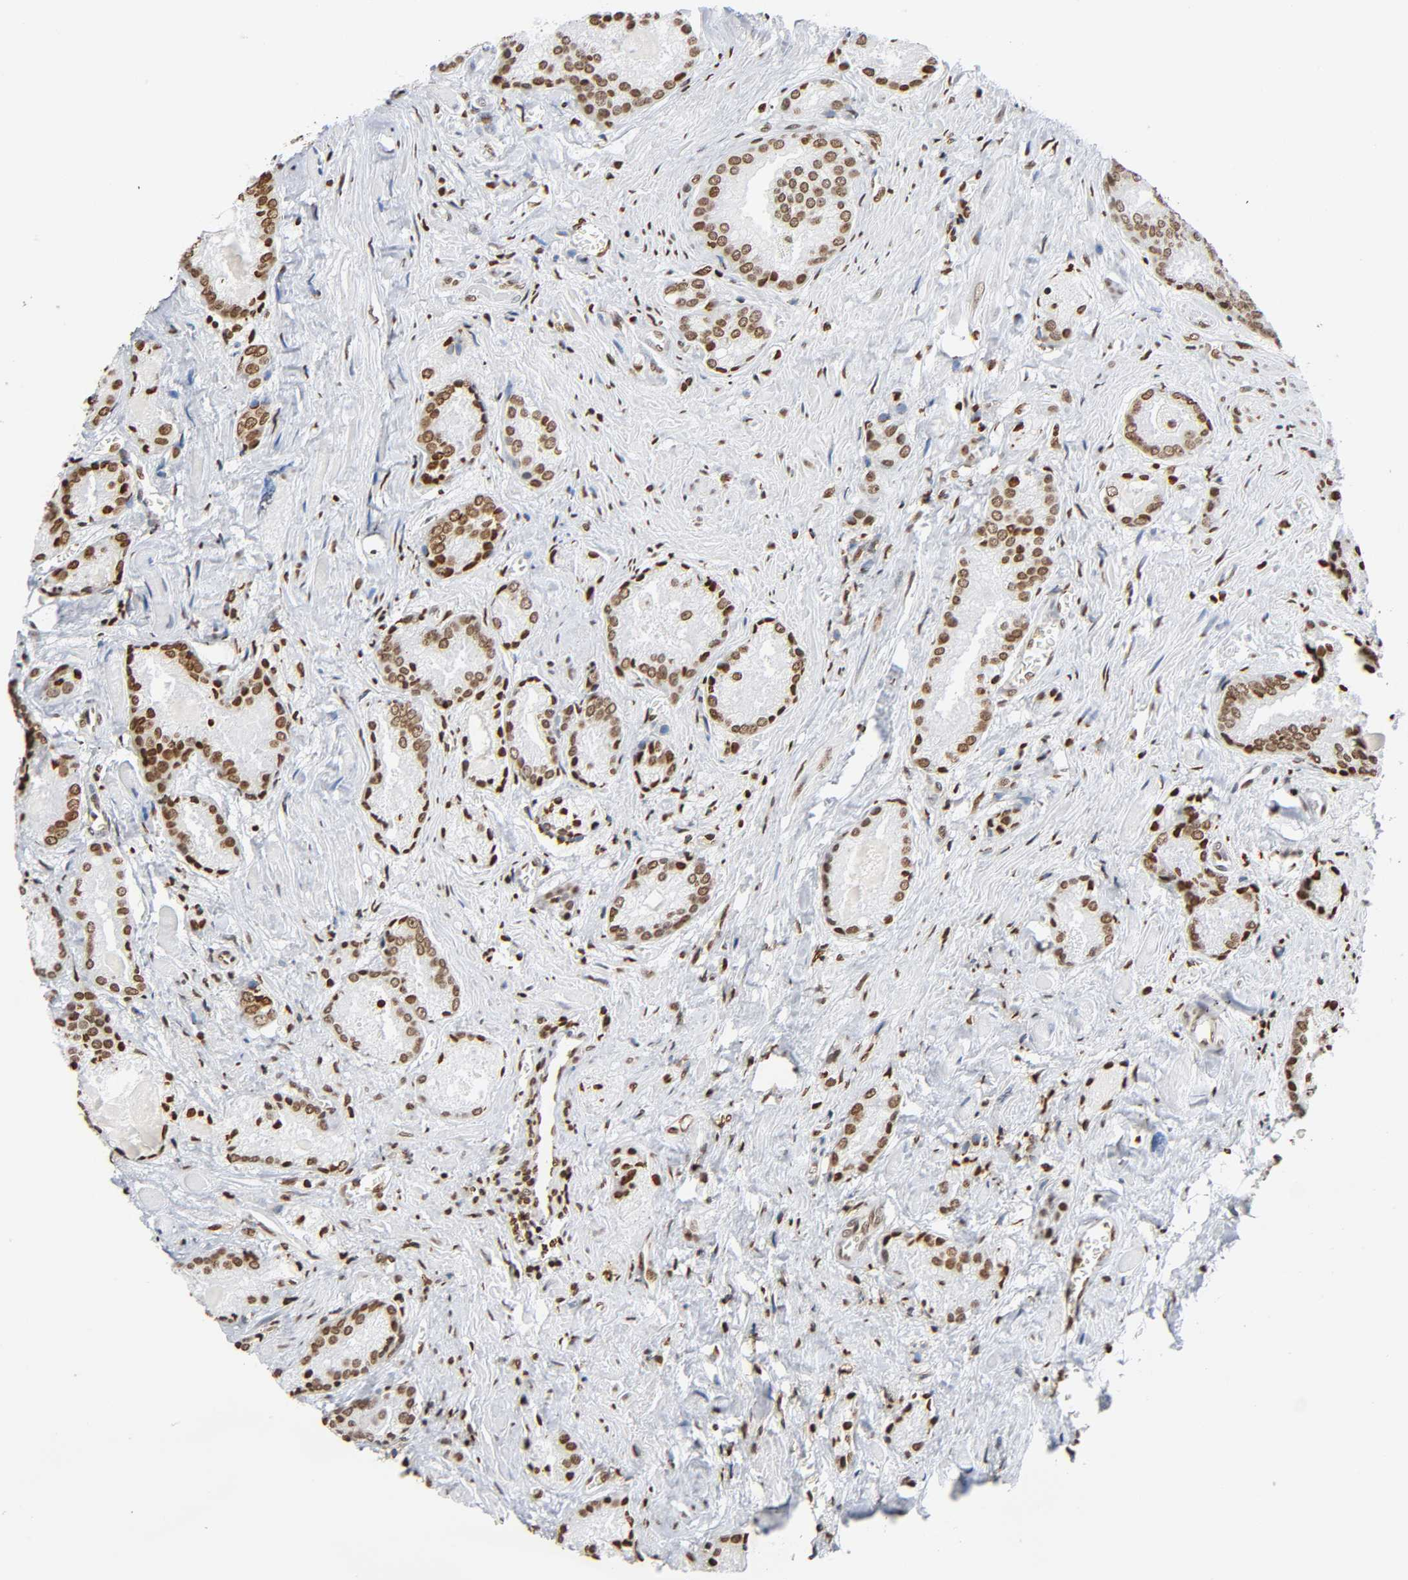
{"staining": {"intensity": "moderate", "quantity": ">75%", "location": "nuclear"}, "tissue": "prostate cancer", "cell_type": "Tumor cells", "image_type": "cancer", "snomed": [{"axis": "morphology", "description": "Adenocarcinoma, Low grade"}, {"axis": "topography", "description": "Prostate"}], "caption": "Moderate nuclear expression is present in approximately >75% of tumor cells in prostate cancer (adenocarcinoma (low-grade)).", "gene": "HOXA6", "patient": {"sex": "male", "age": 64}}